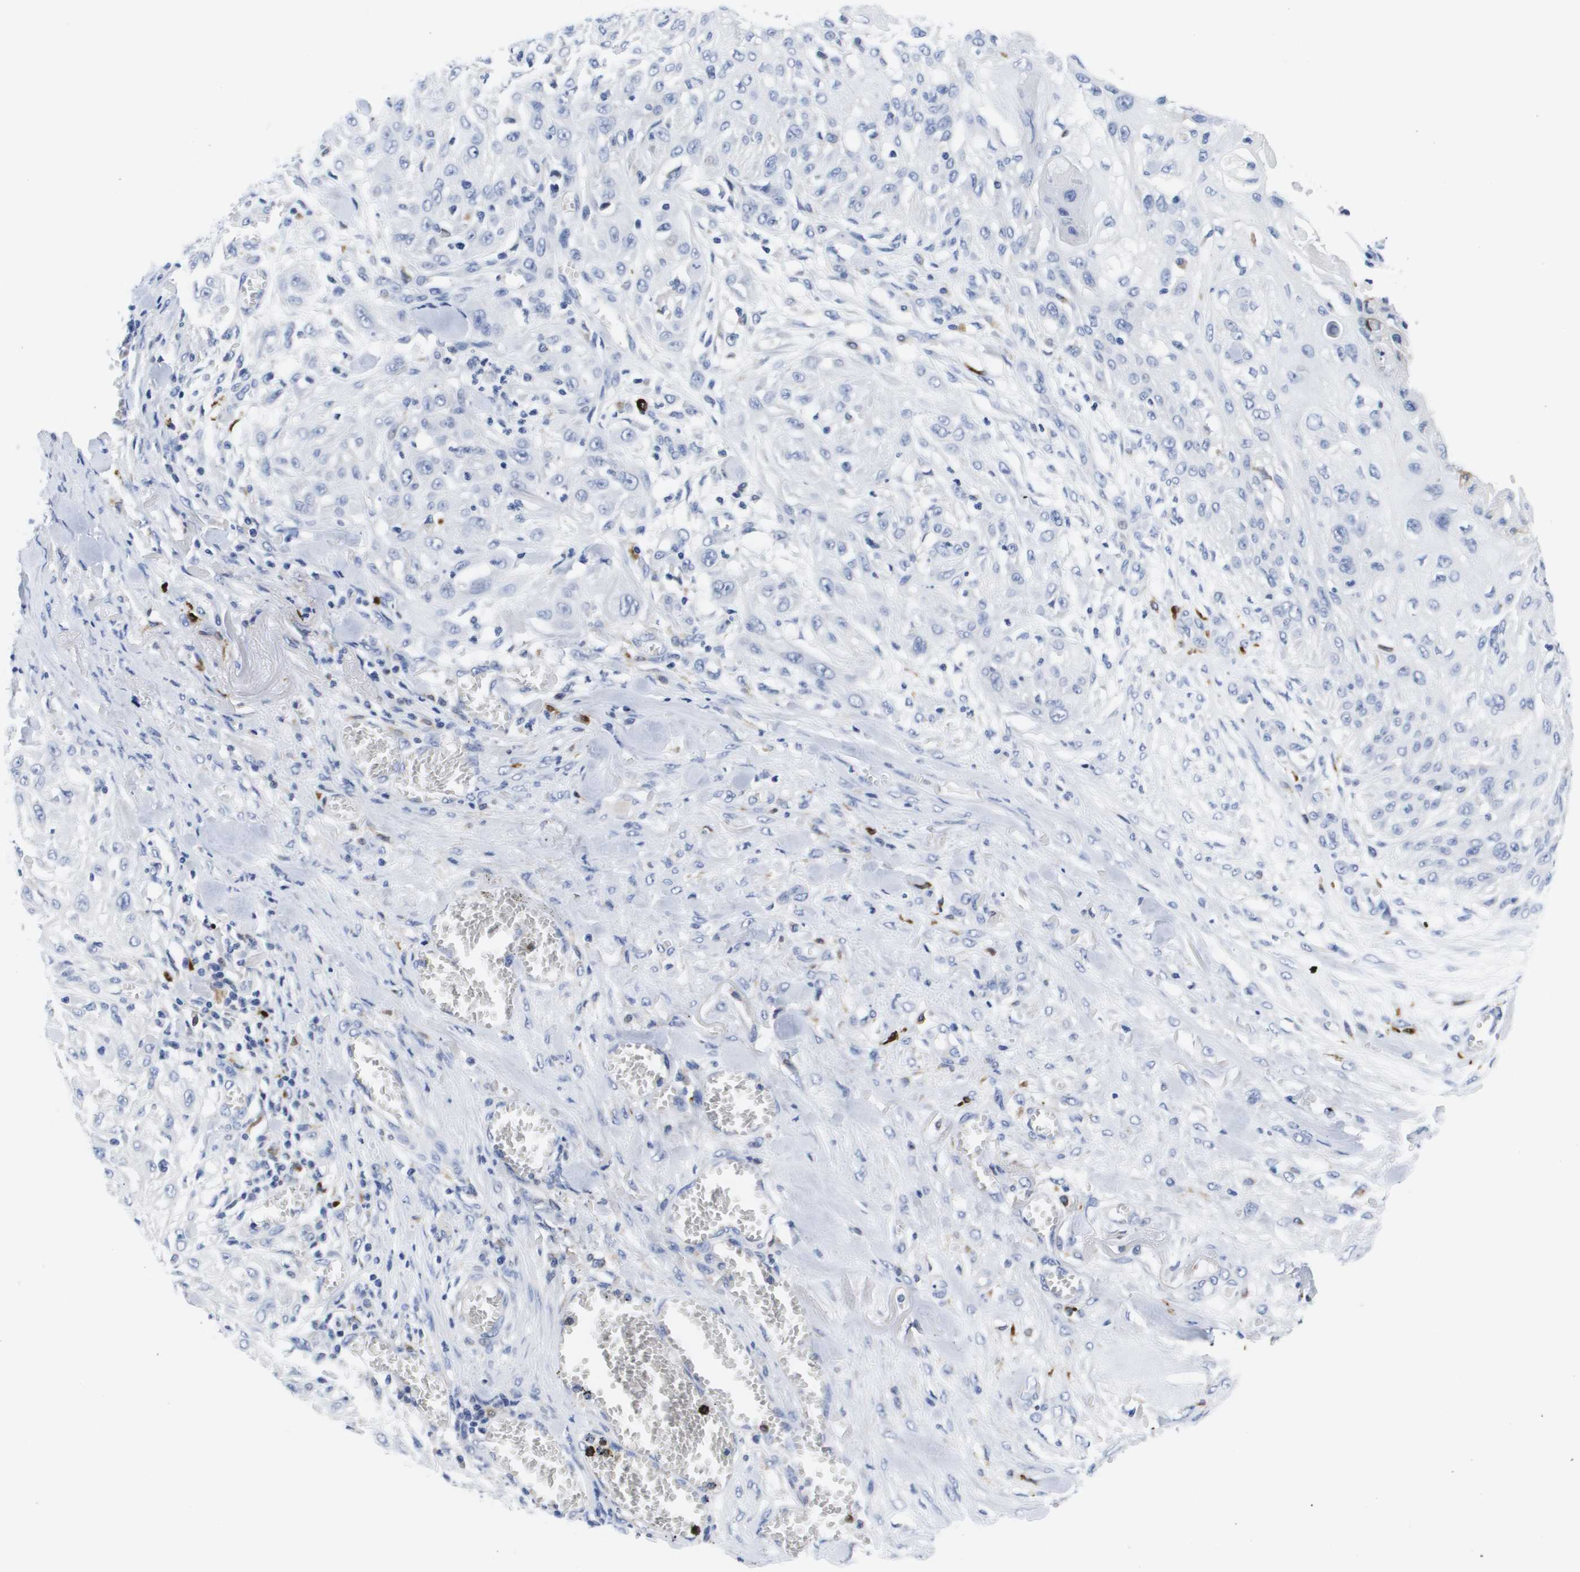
{"staining": {"intensity": "negative", "quantity": "none", "location": "none"}, "tissue": "skin cancer", "cell_type": "Tumor cells", "image_type": "cancer", "snomed": [{"axis": "morphology", "description": "Squamous cell carcinoma, NOS"}, {"axis": "morphology", "description": "Squamous cell carcinoma, metastatic, NOS"}, {"axis": "topography", "description": "Skin"}, {"axis": "topography", "description": "Lymph node"}], "caption": "DAB immunohistochemical staining of human metastatic squamous cell carcinoma (skin) demonstrates no significant positivity in tumor cells. (Stains: DAB (3,3'-diaminobenzidine) immunohistochemistry (IHC) with hematoxylin counter stain, Microscopy: brightfield microscopy at high magnification).", "gene": "HMOX1", "patient": {"sex": "male", "age": 75}}